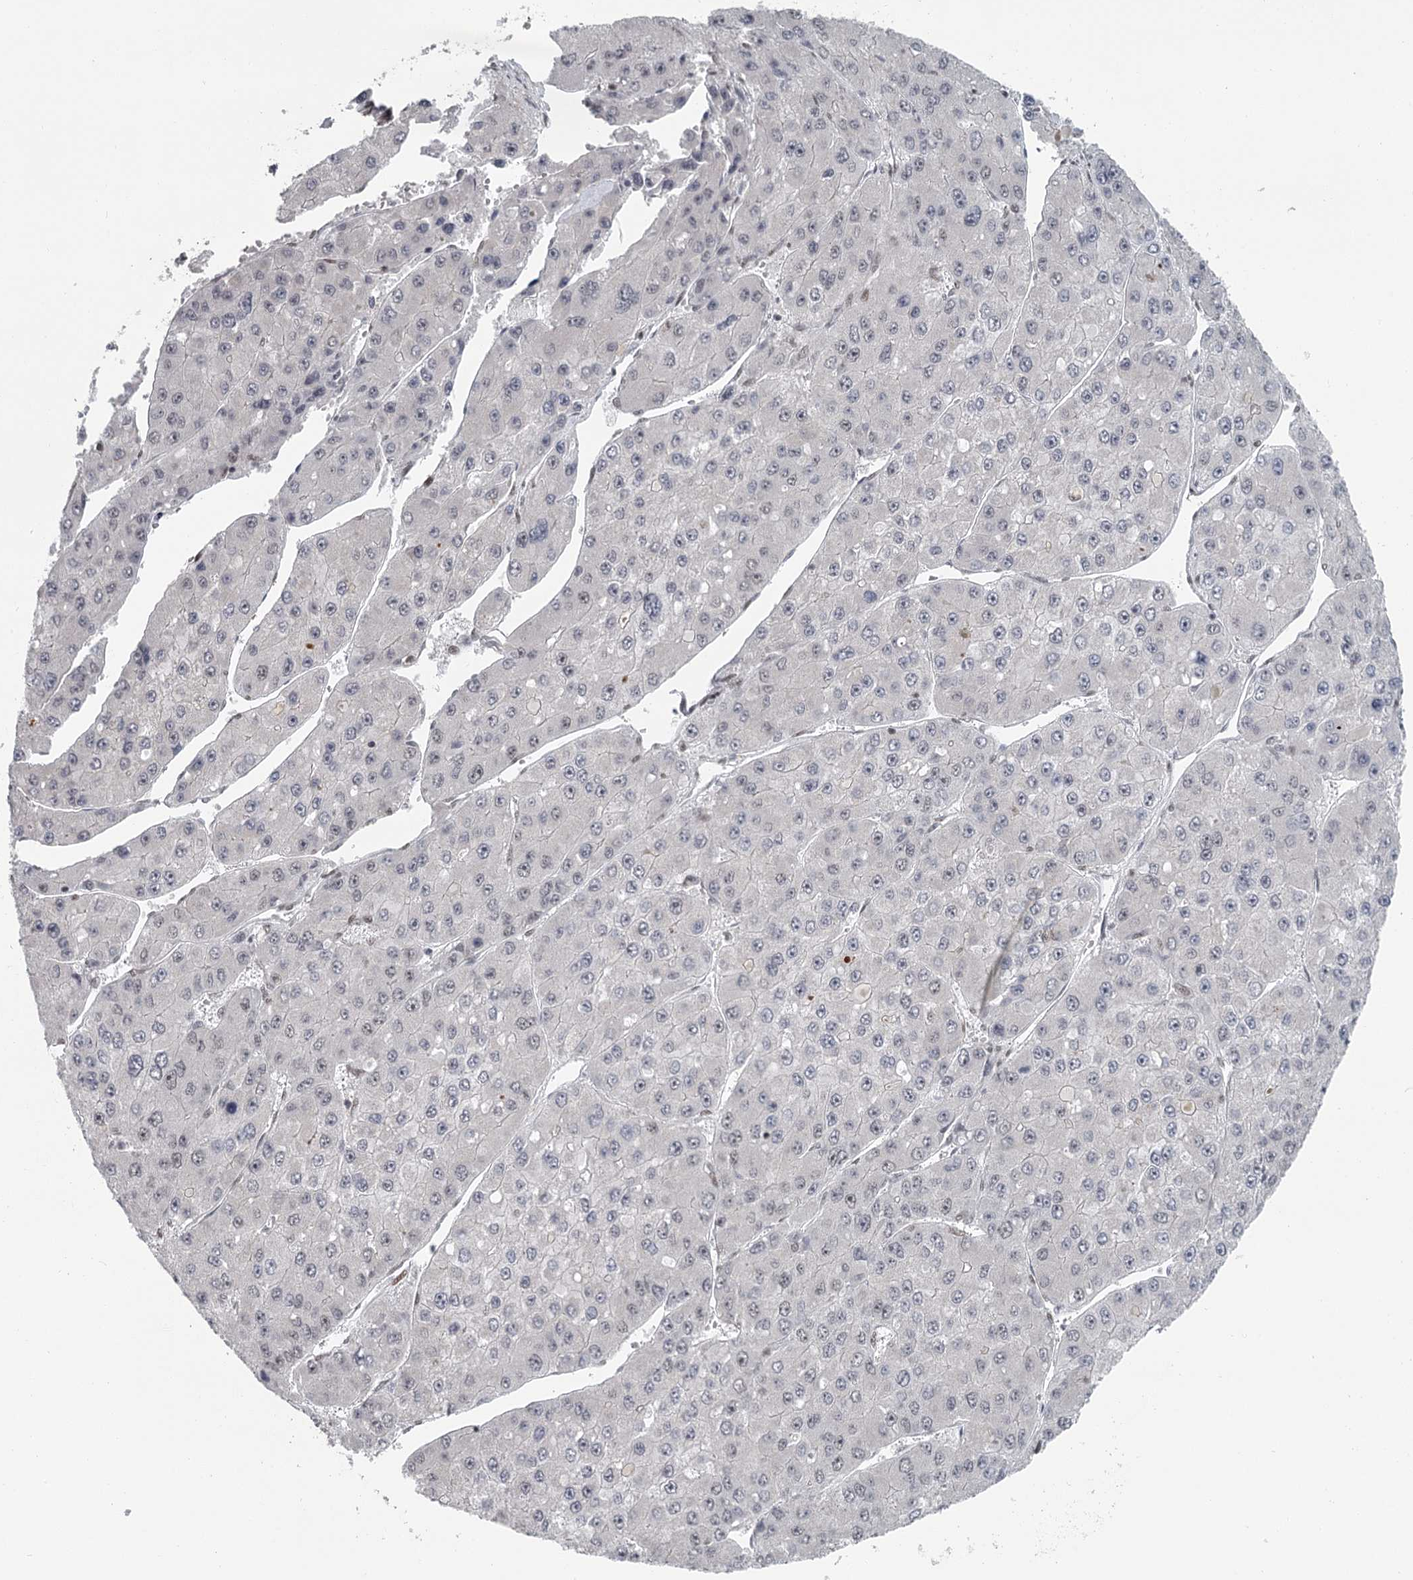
{"staining": {"intensity": "weak", "quantity": "25%-75%", "location": "nuclear"}, "tissue": "liver cancer", "cell_type": "Tumor cells", "image_type": "cancer", "snomed": [{"axis": "morphology", "description": "Carcinoma, Hepatocellular, NOS"}, {"axis": "topography", "description": "Liver"}], "caption": "This is a micrograph of IHC staining of liver cancer, which shows weak positivity in the nuclear of tumor cells.", "gene": "FAM13C", "patient": {"sex": "female", "age": 73}}